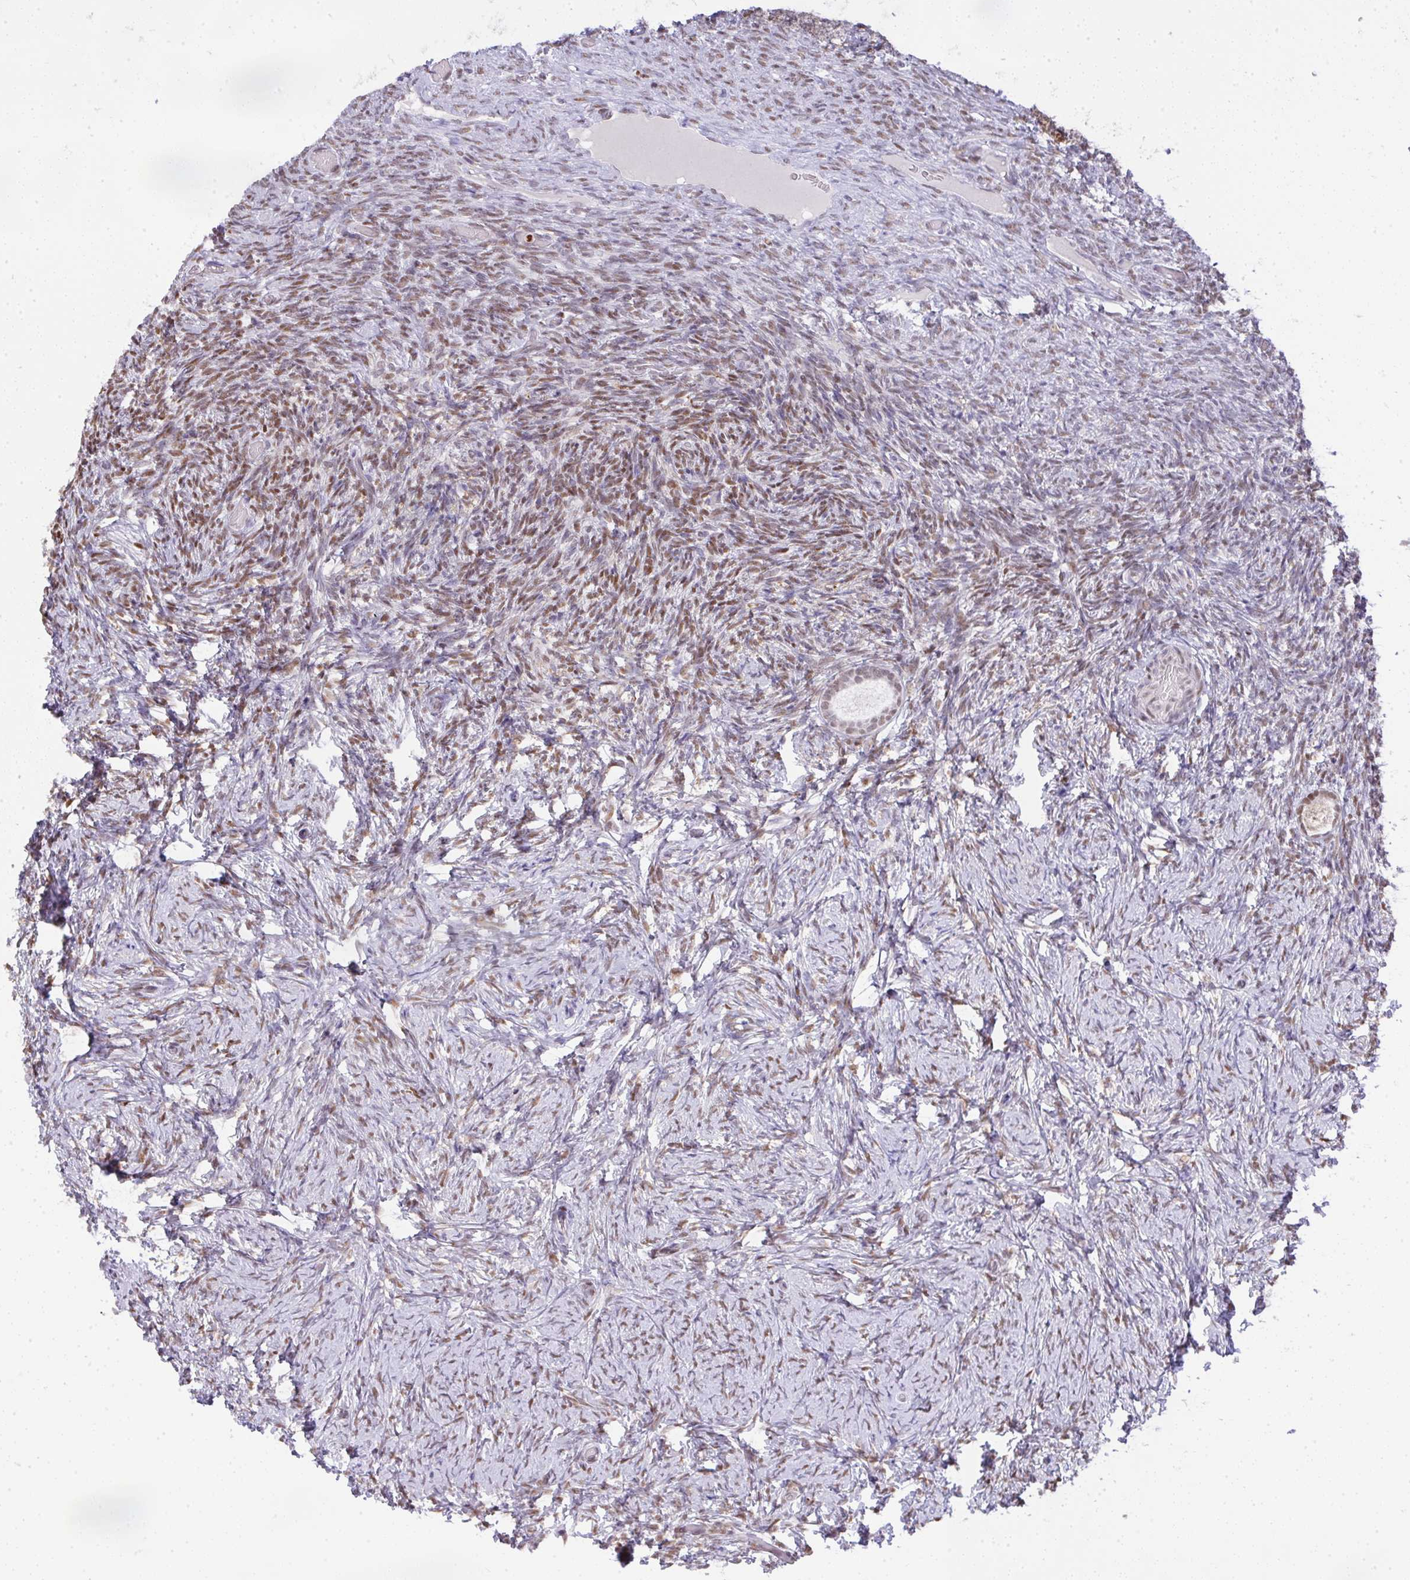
{"staining": {"intensity": "weak", "quantity": ">75%", "location": "nuclear"}, "tissue": "ovary", "cell_type": "Follicle cells", "image_type": "normal", "snomed": [{"axis": "morphology", "description": "Normal tissue, NOS"}, {"axis": "topography", "description": "Ovary"}], "caption": "This image displays IHC staining of normal ovary, with low weak nuclear expression in about >75% of follicle cells.", "gene": "BBX", "patient": {"sex": "female", "age": 34}}